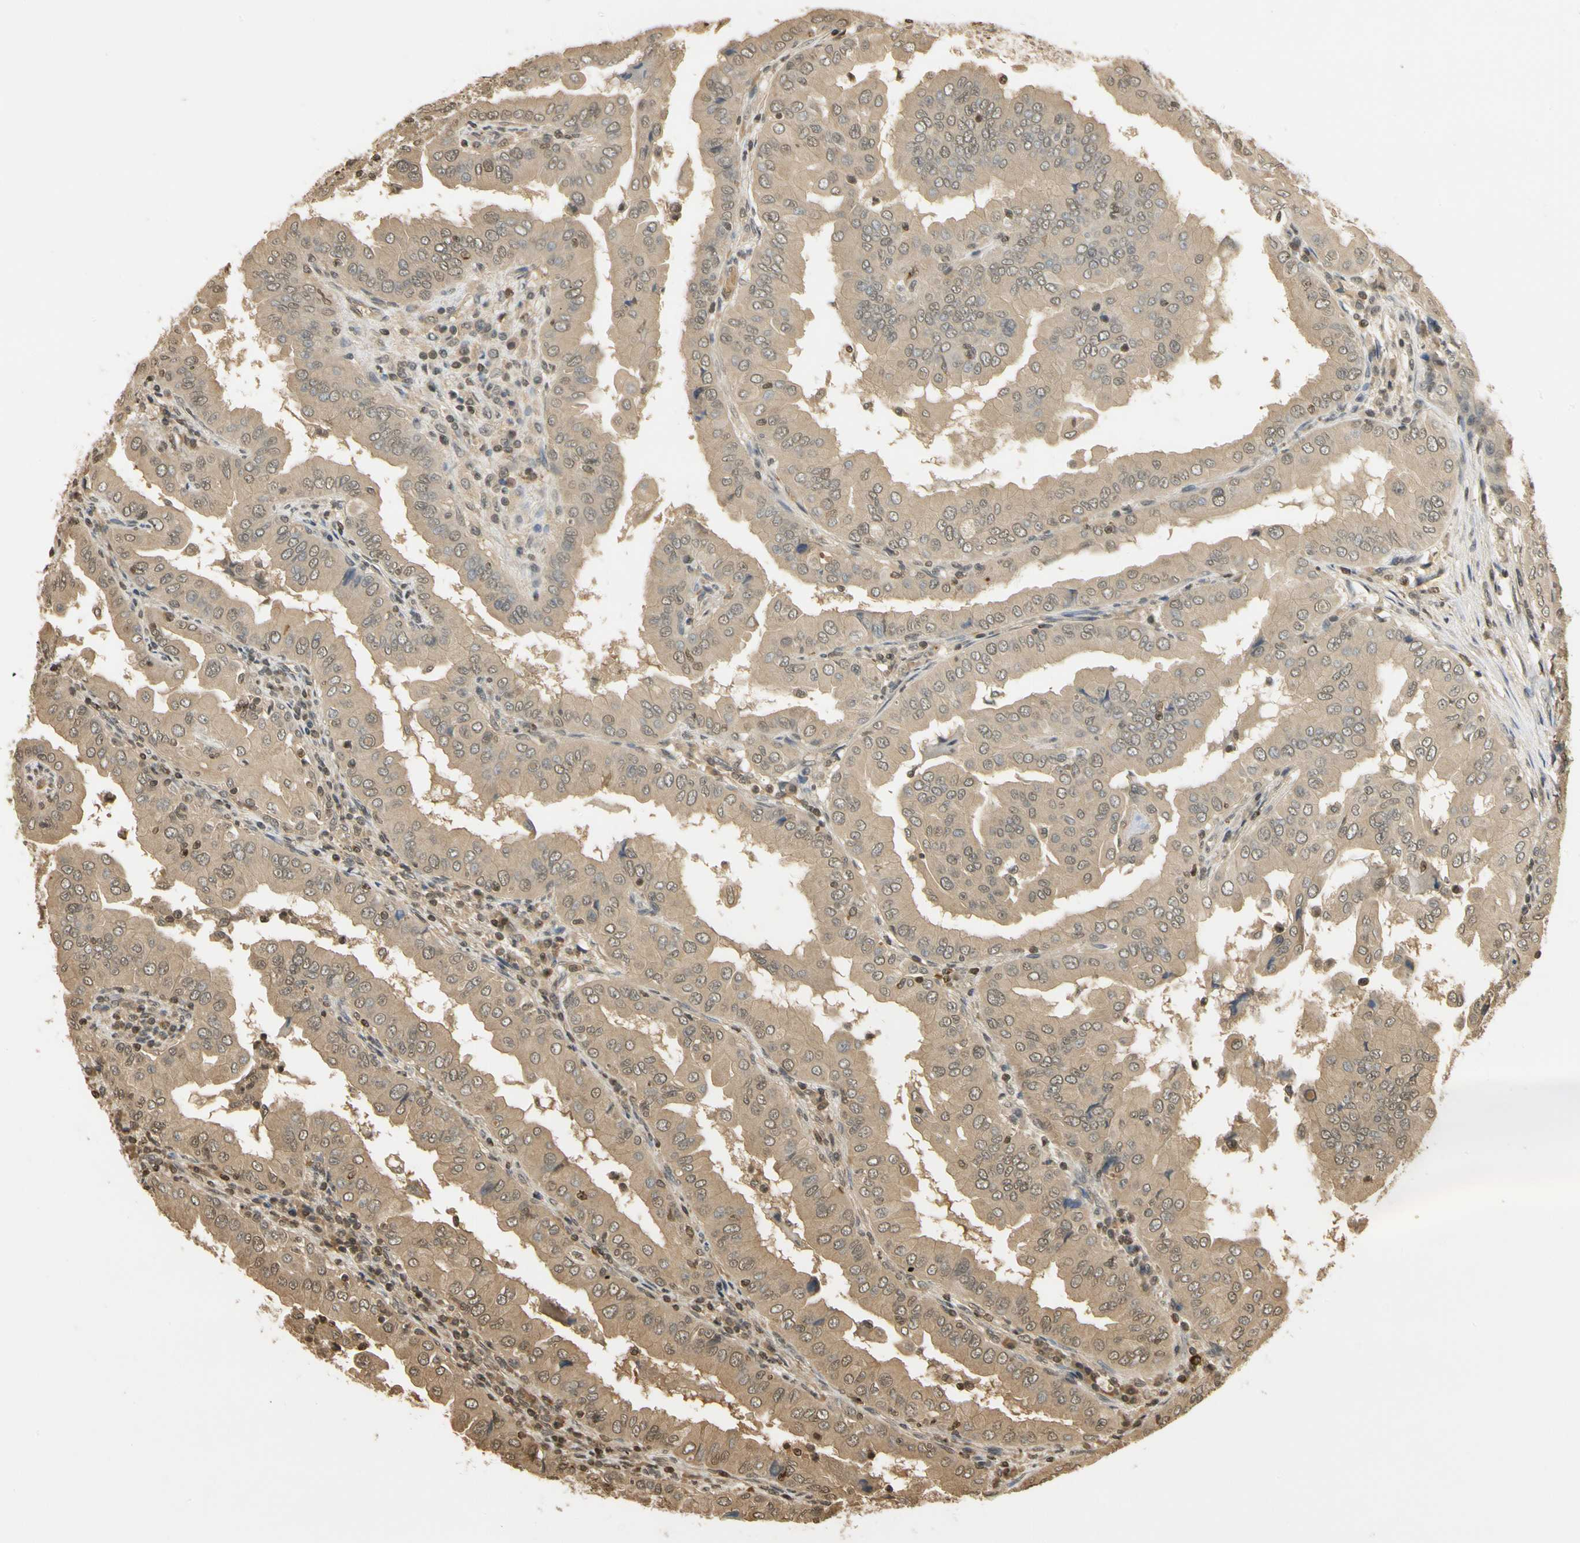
{"staining": {"intensity": "moderate", "quantity": ">75%", "location": "cytoplasmic/membranous"}, "tissue": "thyroid cancer", "cell_type": "Tumor cells", "image_type": "cancer", "snomed": [{"axis": "morphology", "description": "Papillary adenocarcinoma, NOS"}, {"axis": "topography", "description": "Thyroid gland"}], "caption": "Immunohistochemistry (IHC) photomicrograph of papillary adenocarcinoma (thyroid) stained for a protein (brown), which exhibits medium levels of moderate cytoplasmic/membranous positivity in about >75% of tumor cells.", "gene": "SOD1", "patient": {"sex": "male", "age": 33}}